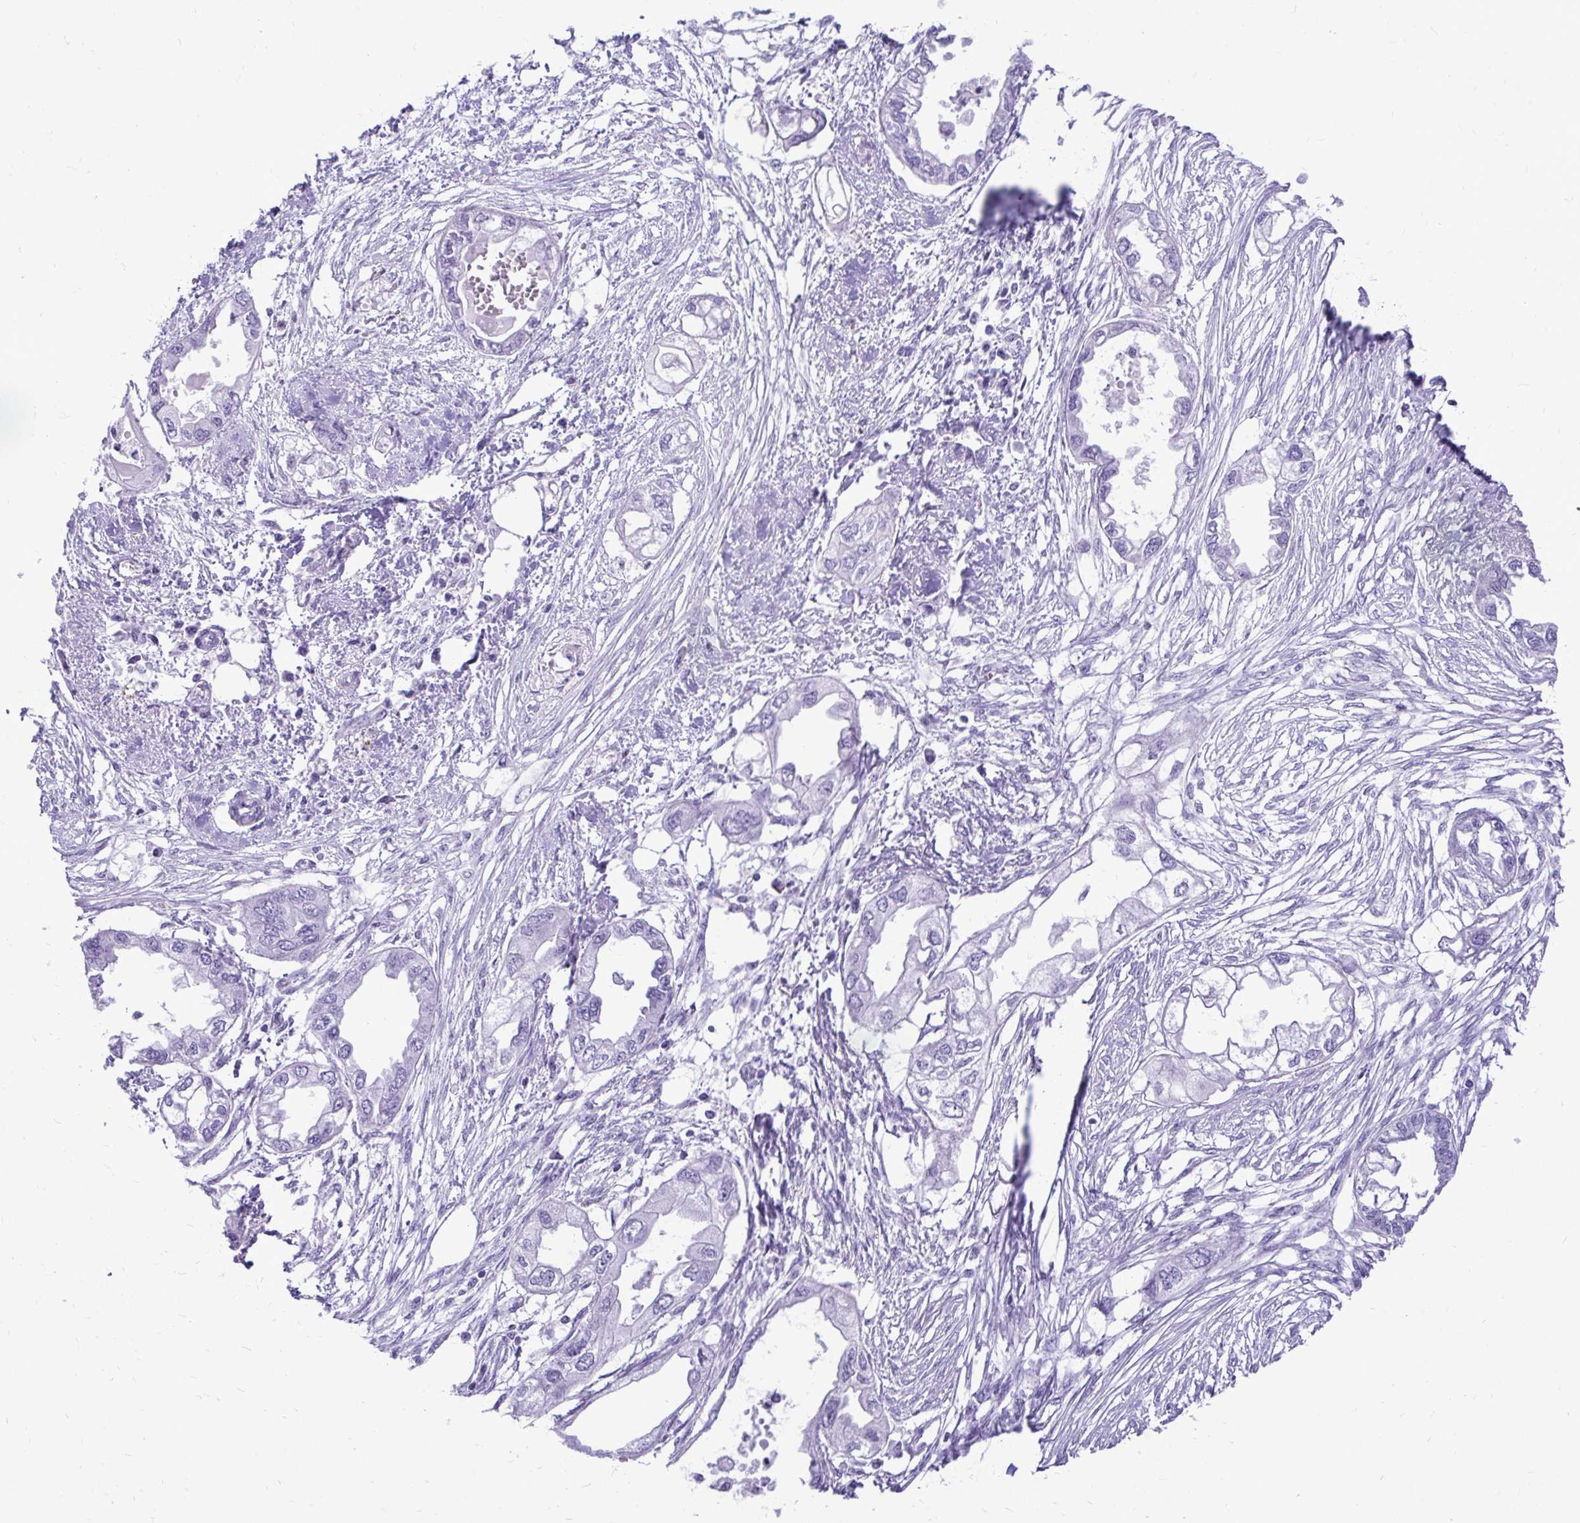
{"staining": {"intensity": "negative", "quantity": "none", "location": "none"}, "tissue": "endometrial cancer", "cell_type": "Tumor cells", "image_type": "cancer", "snomed": [{"axis": "morphology", "description": "Adenocarcinoma, NOS"}, {"axis": "morphology", "description": "Adenocarcinoma, metastatic, NOS"}, {"axis": "topography", "description": "Adipose tissue"}, {"axis": "topography", "description": "Endometrium"}], "caption": "Tumor cells show no significant expression in adenocarcinoma (endometrial).", "gene": "PELI3", "patient": {"sex": "female", "age": 67}}